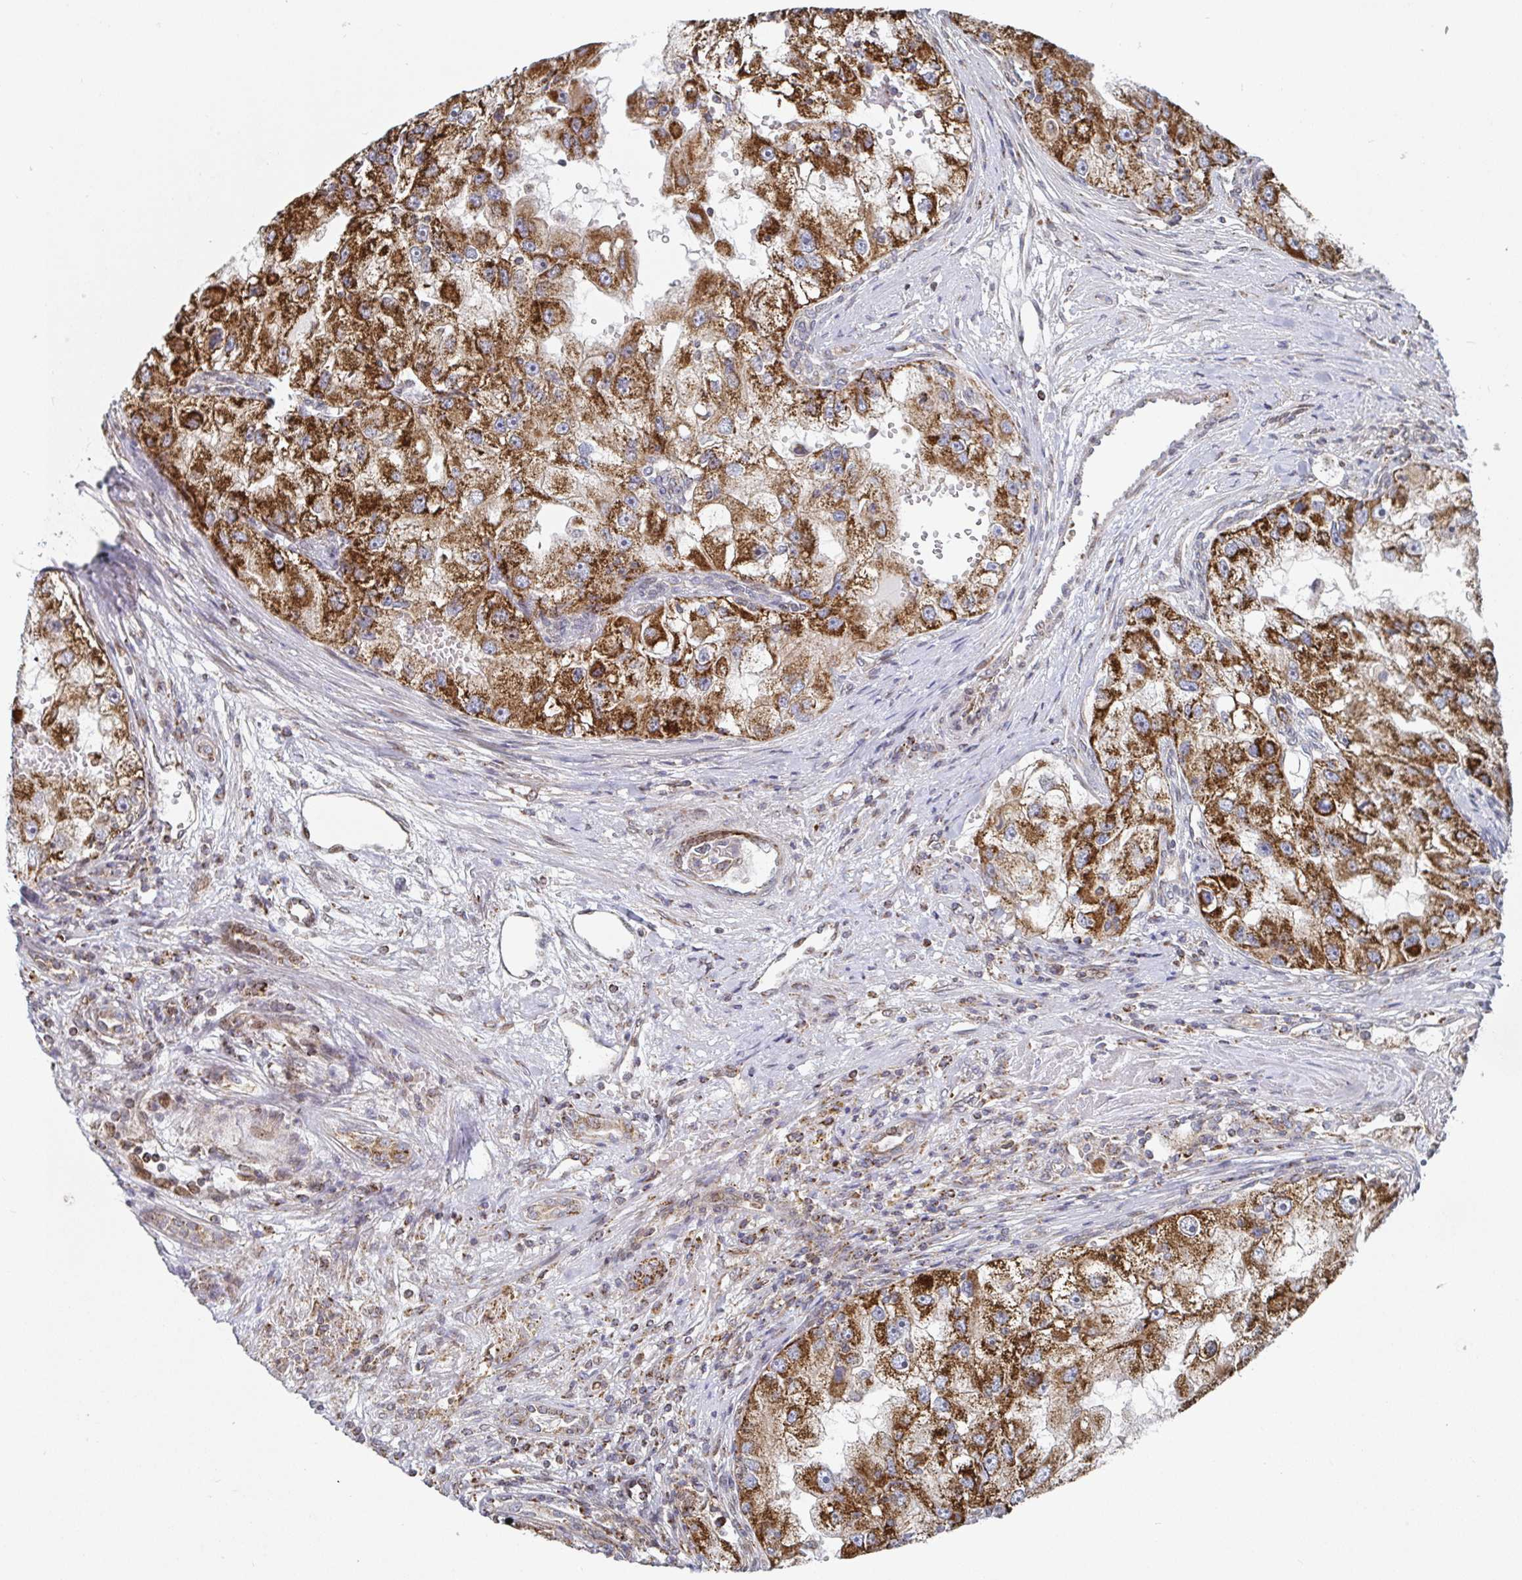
{"staining": {"intensity": "strong", "quantity": ">75%", "location": "cytoplasmic/membranous"}, "tissue": "renal cancer", "cell_type": "Tumor cells", "image_type": "cancer", "snomed": [{"axis": "morphology", "description": "Adenocarcinoma, NOS"}, {"axis": "topography", "description": "Kidney"}], "caption": "Renal cancer (adenocarcinoma) was stained to show a protein in brown. There is high levels of strong cytoplasmic/membranous positivity in about >75% of tumor cells.", "gene": "STARD8", "patient": {"sex": "male", "age": 63}}